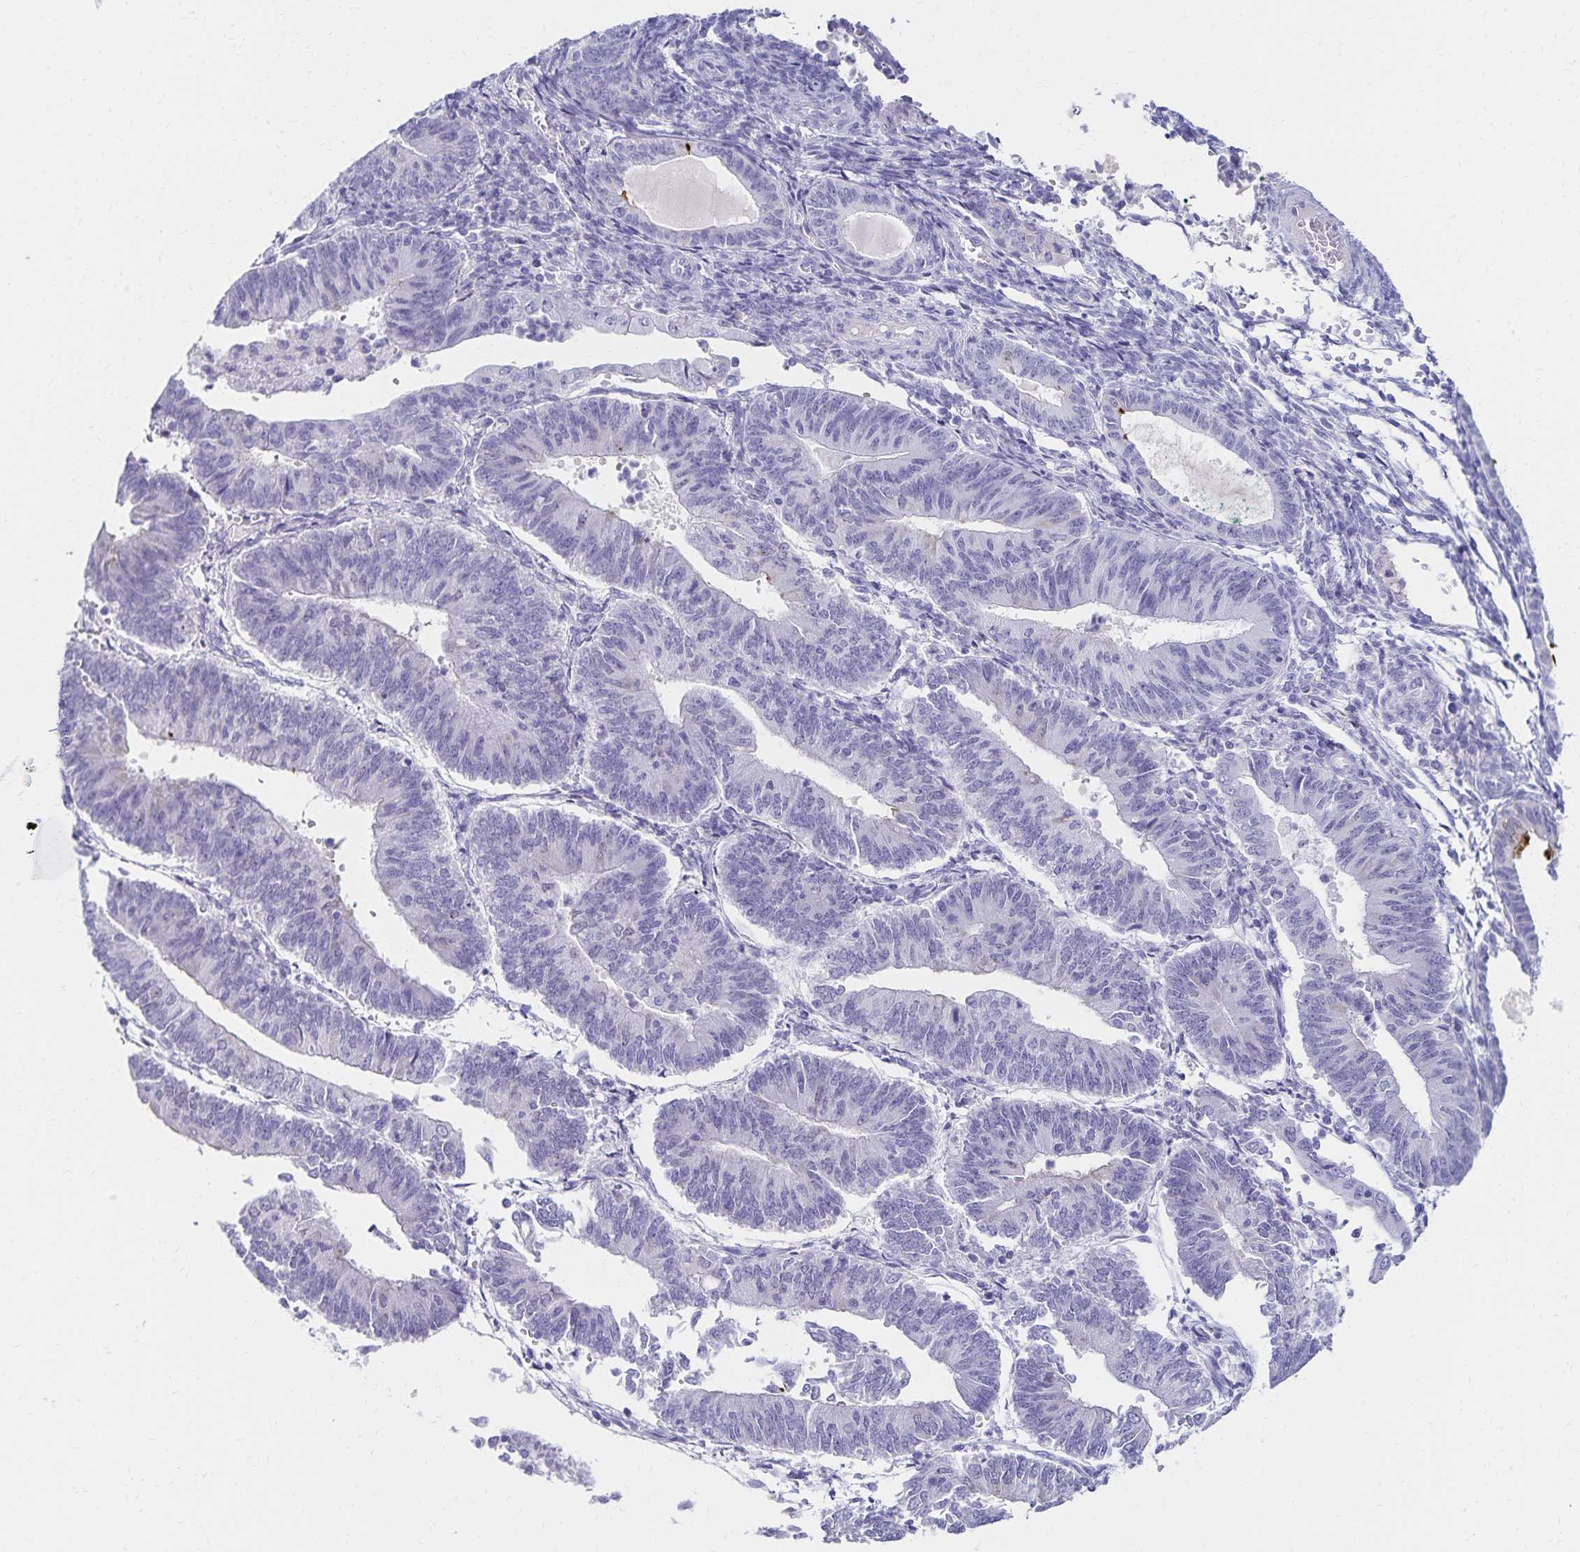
{"staining": {"intensity": "negative", "quantity": "none", "location": "none"}, "tissue": "endometrial cancer", "cell_type": "Tumor cells", "image_type": "cancer", "snomed": [{"axis": "morphology", "description": "Adenocarcinoma, NOS"}, {"axis": "topography", "description": "Endometrium"}], "caption": "This is an IHC micrograph of human endometrial adenocarcinoma. There is no positivity in tumor cells.", "gene": "C2orf50", "patient": {"sex": "female", "age": 65}}